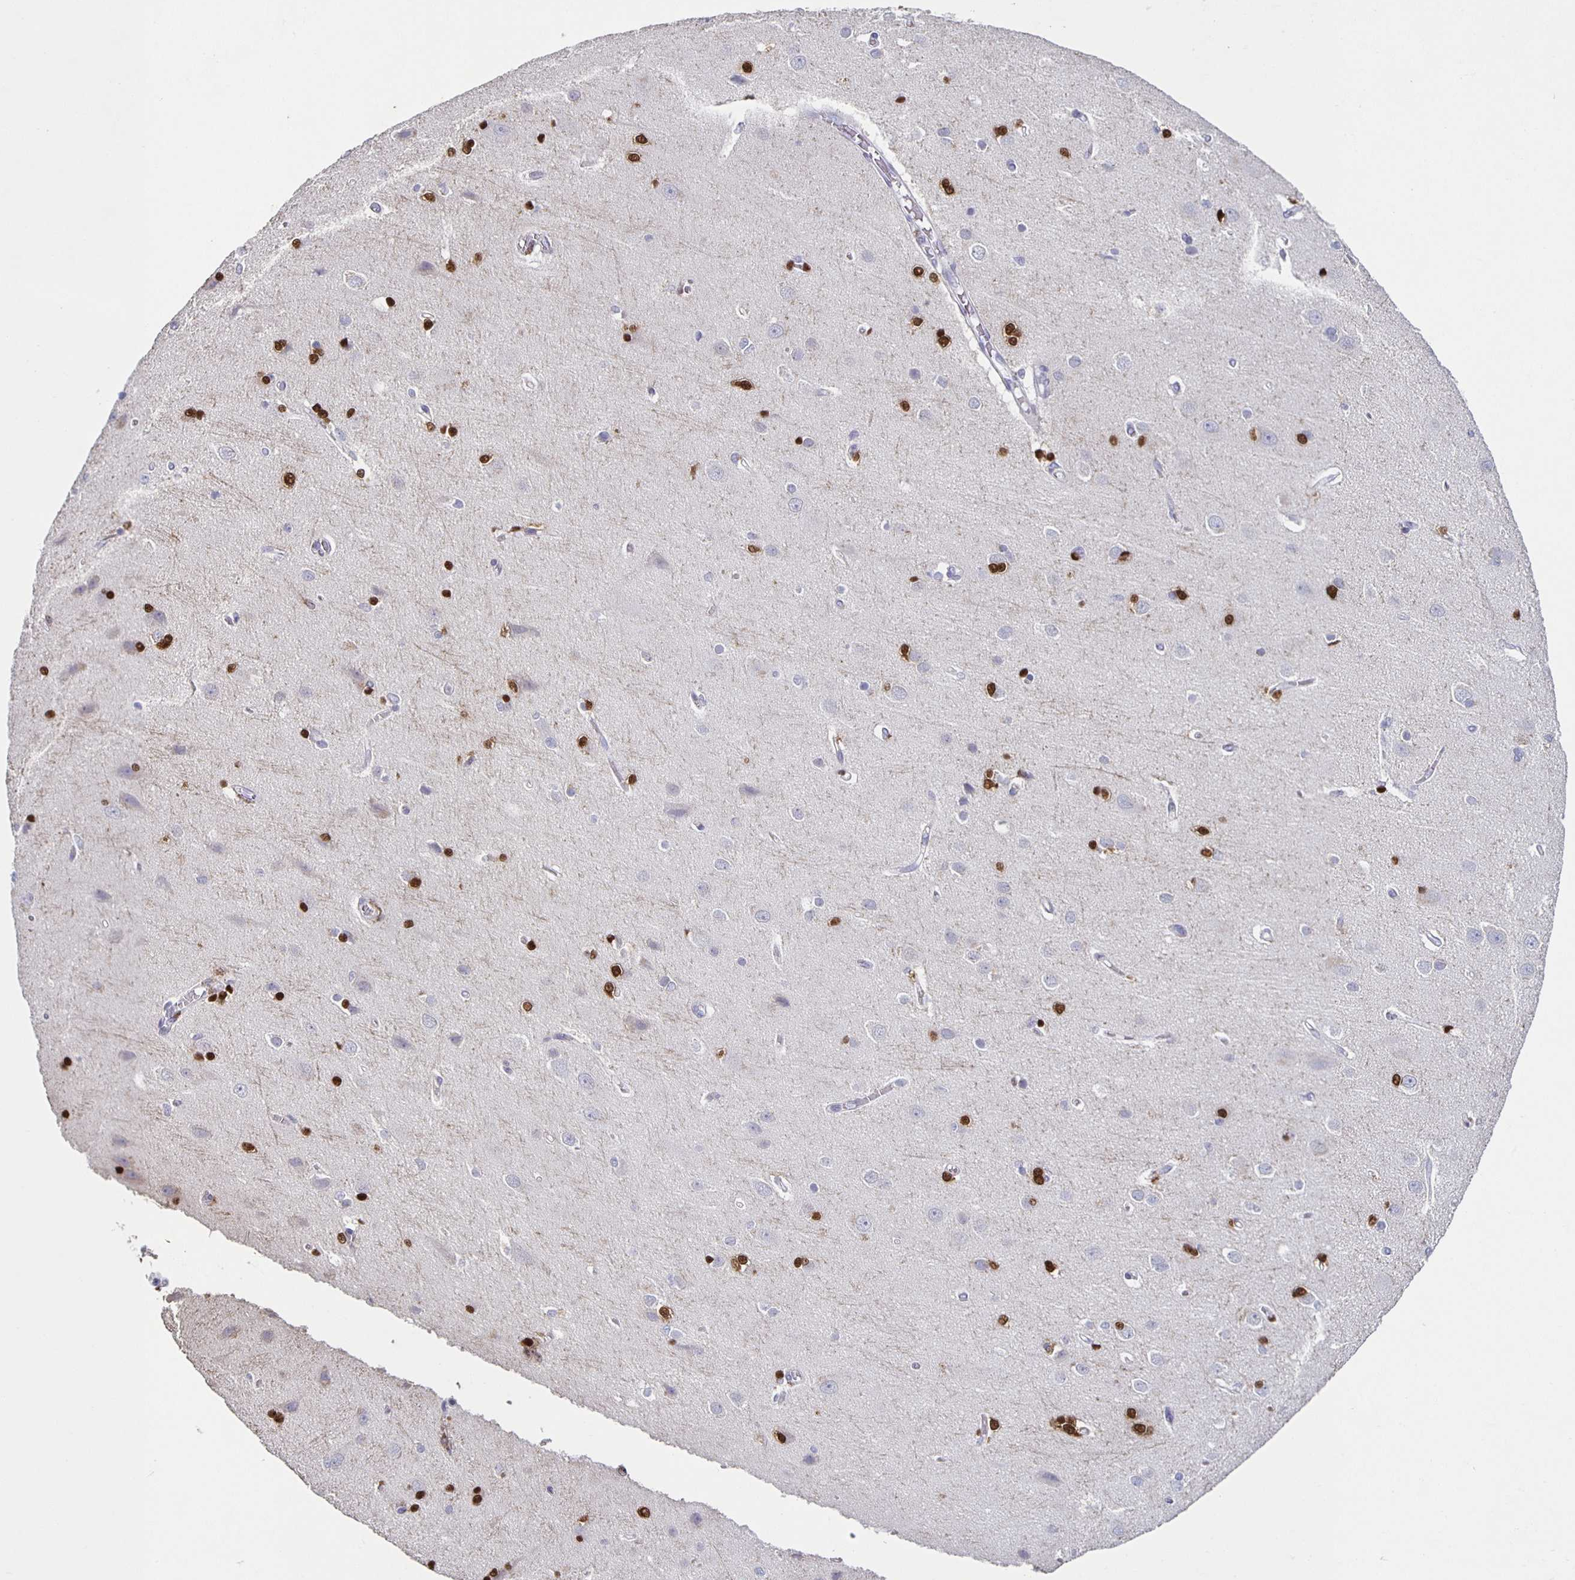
{"staining": {"intensity": "negative", "quantity": "none", "location": "none"}, "tissue": "cerebral cortex", "cell_type": "Endothelial cells", "image_type": "normal", "snomed": [{"axis": "morphology", "description": "Normal tissue, NOS"}, {"axis": "topography", "description": "Cerebral cortex"}], "caption": "The photomicrograph displays no significant positivity in endothelial cells of cerebral cortex. (DAB immunohistochemistry visualized using brightfield microscopy, high magnification).", "gene": "CARNS1", "patient": {"sex": "male", "age": 37}}